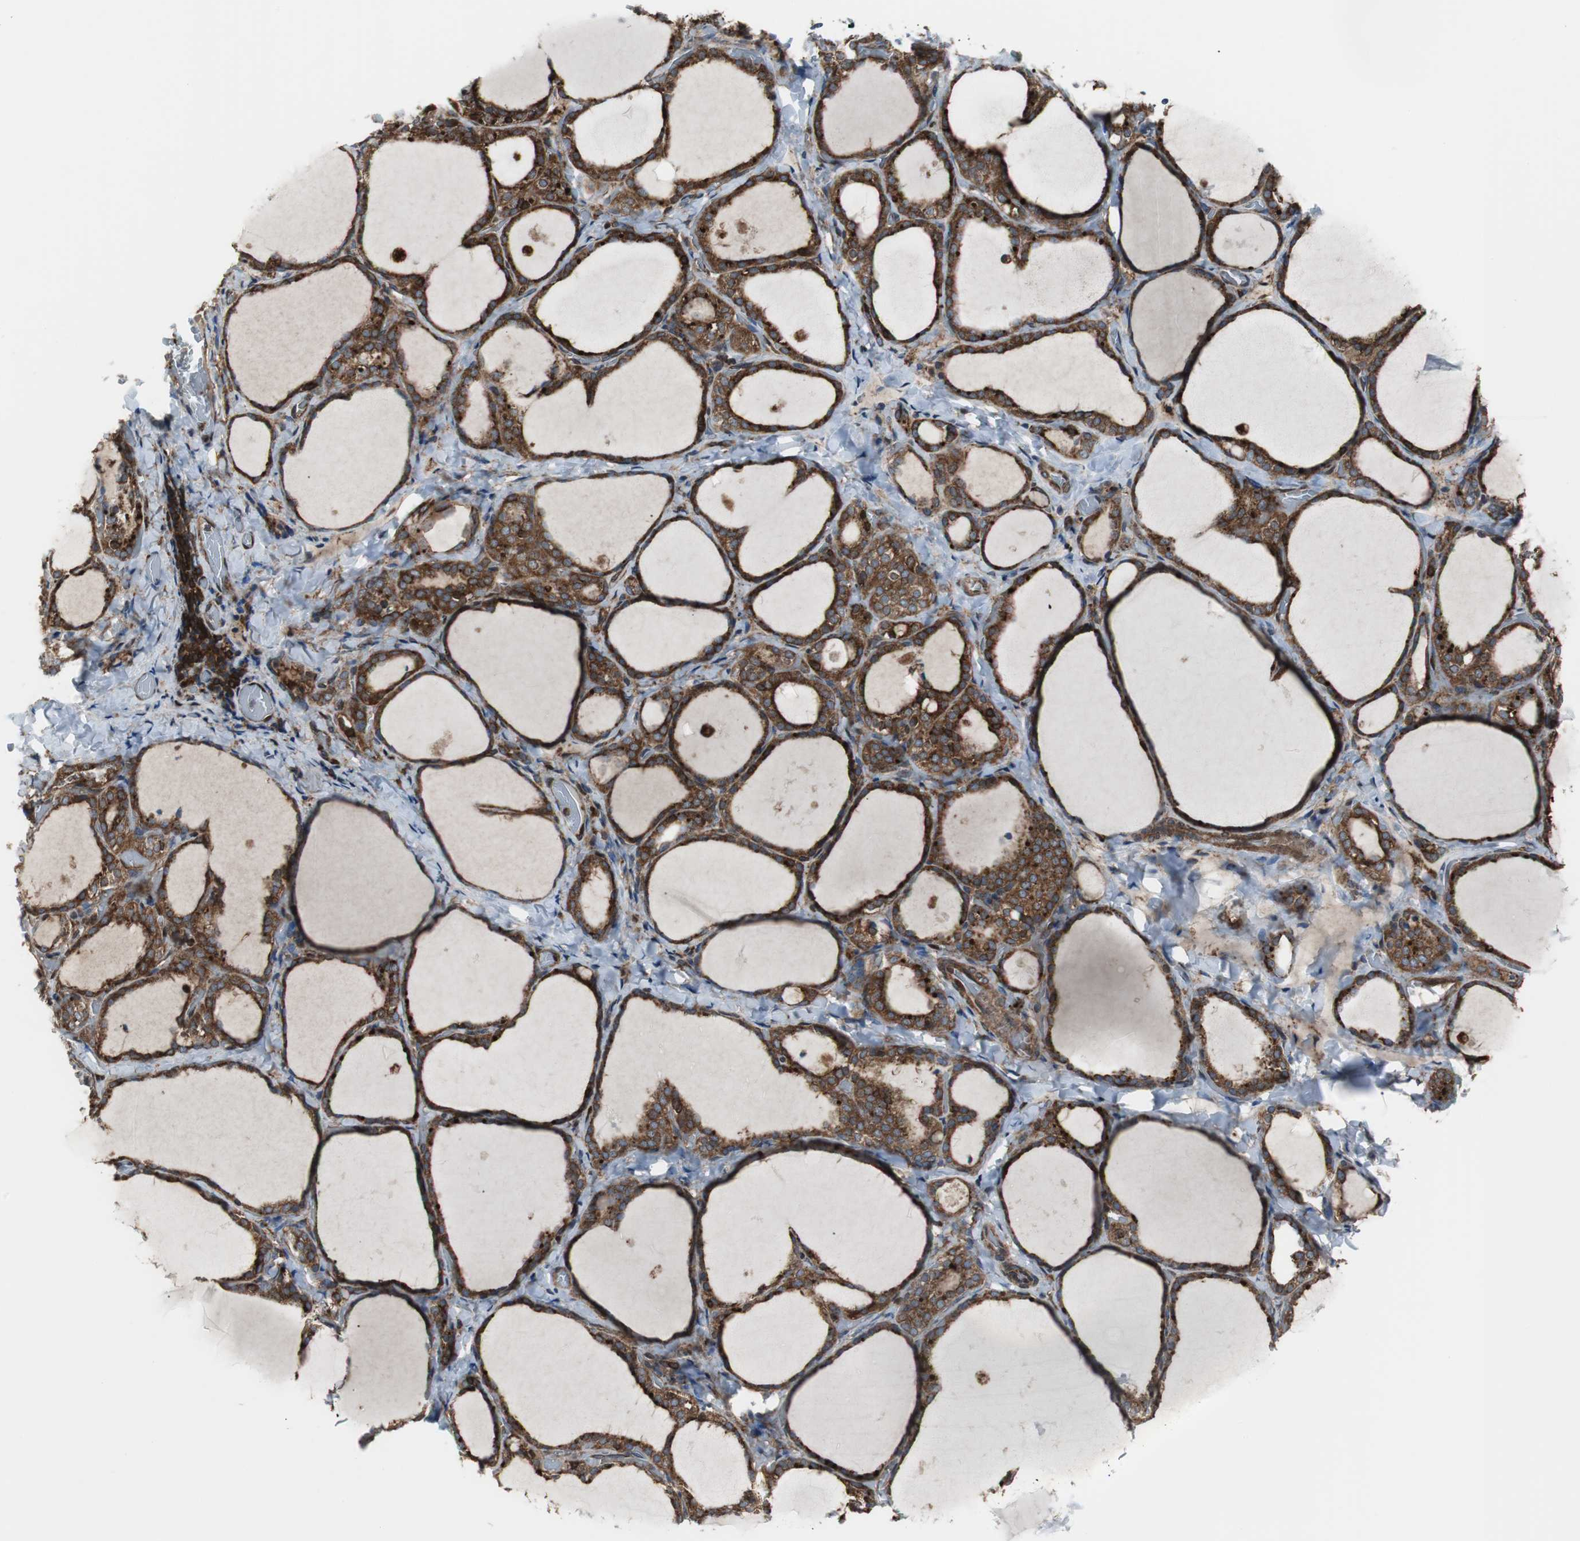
{"staining": {"intensity": "strong", "quantity": ">75%", "location": "cytoplasmic/membranous"}, "tissue": "thyroid gland", "cell_type": "Glandular cells", "image_type": "normal", "snomed": [{"axis": "morphology", "description": "Normal tissue, NOS"}, {"axis": "morphology", "description": "Papillary adenocarcinoma, NOS"}, {"axis": "topography", "description": "Thyroid gland"}], "caption": "A high-resolution image shows immunohistochemistry staining of benign thyroid gland, which exhibits strong cytoplasmic/membranous positivity in approximately >75% of glandular cells.", "gene": "RELA", "patient": {"sex": "female", "age": 30}}